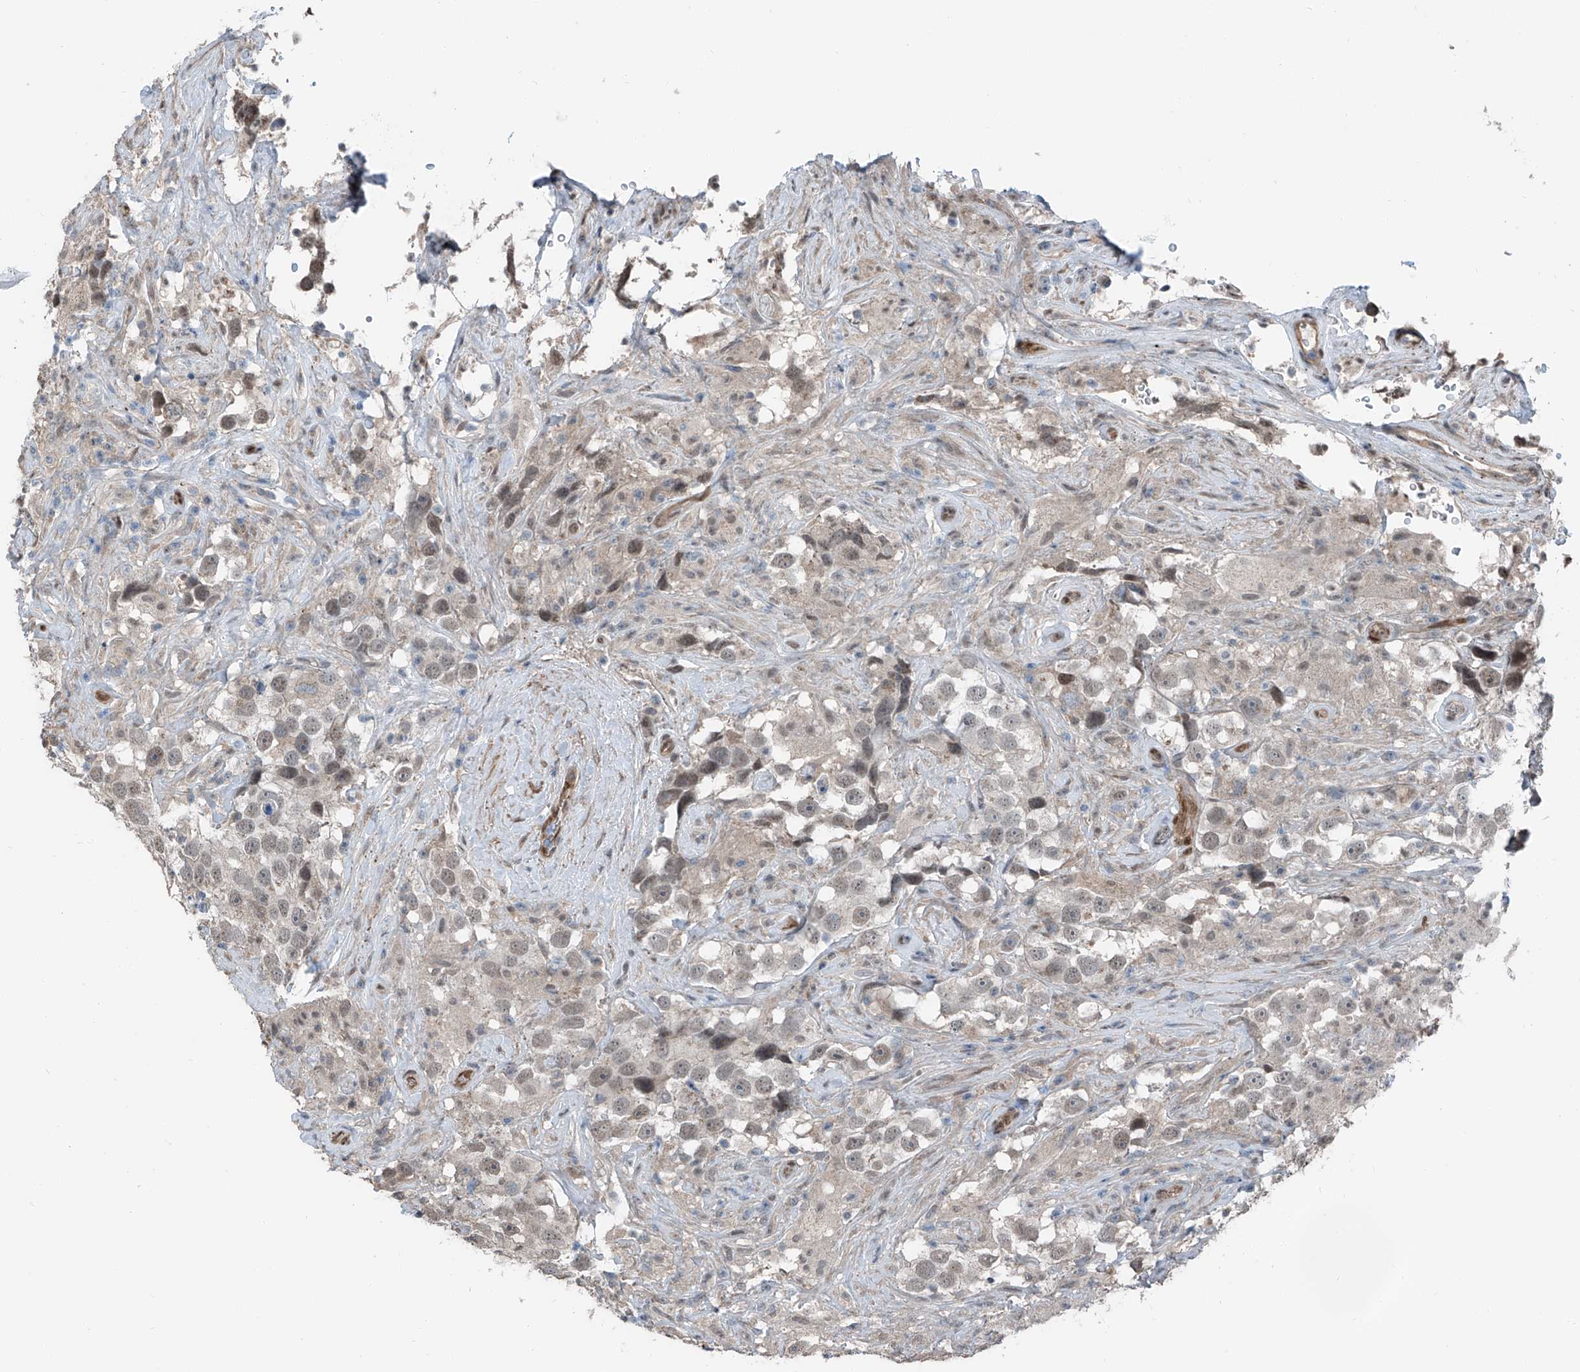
{"staining": {"intensity": "weak", "quantity": "25%-75%", "location": "nuclear"}, "tissue": "testis cancer", "cell_type": "Tumor cells", "image_type": "cancer", "snomed": [{"axis": "morphology", "description": "Seminoma, NOS"}, {"axis": "topography", "description": "Testis"}], "caption": "This image displays immunohistochemistry (IHC) staining of human seminoma (testis), with low weak nuclear staining in approximately 25%-75% of tumor cells.", "gene": "HSPA6", "patient": {"sex": "male", "age": 49}}